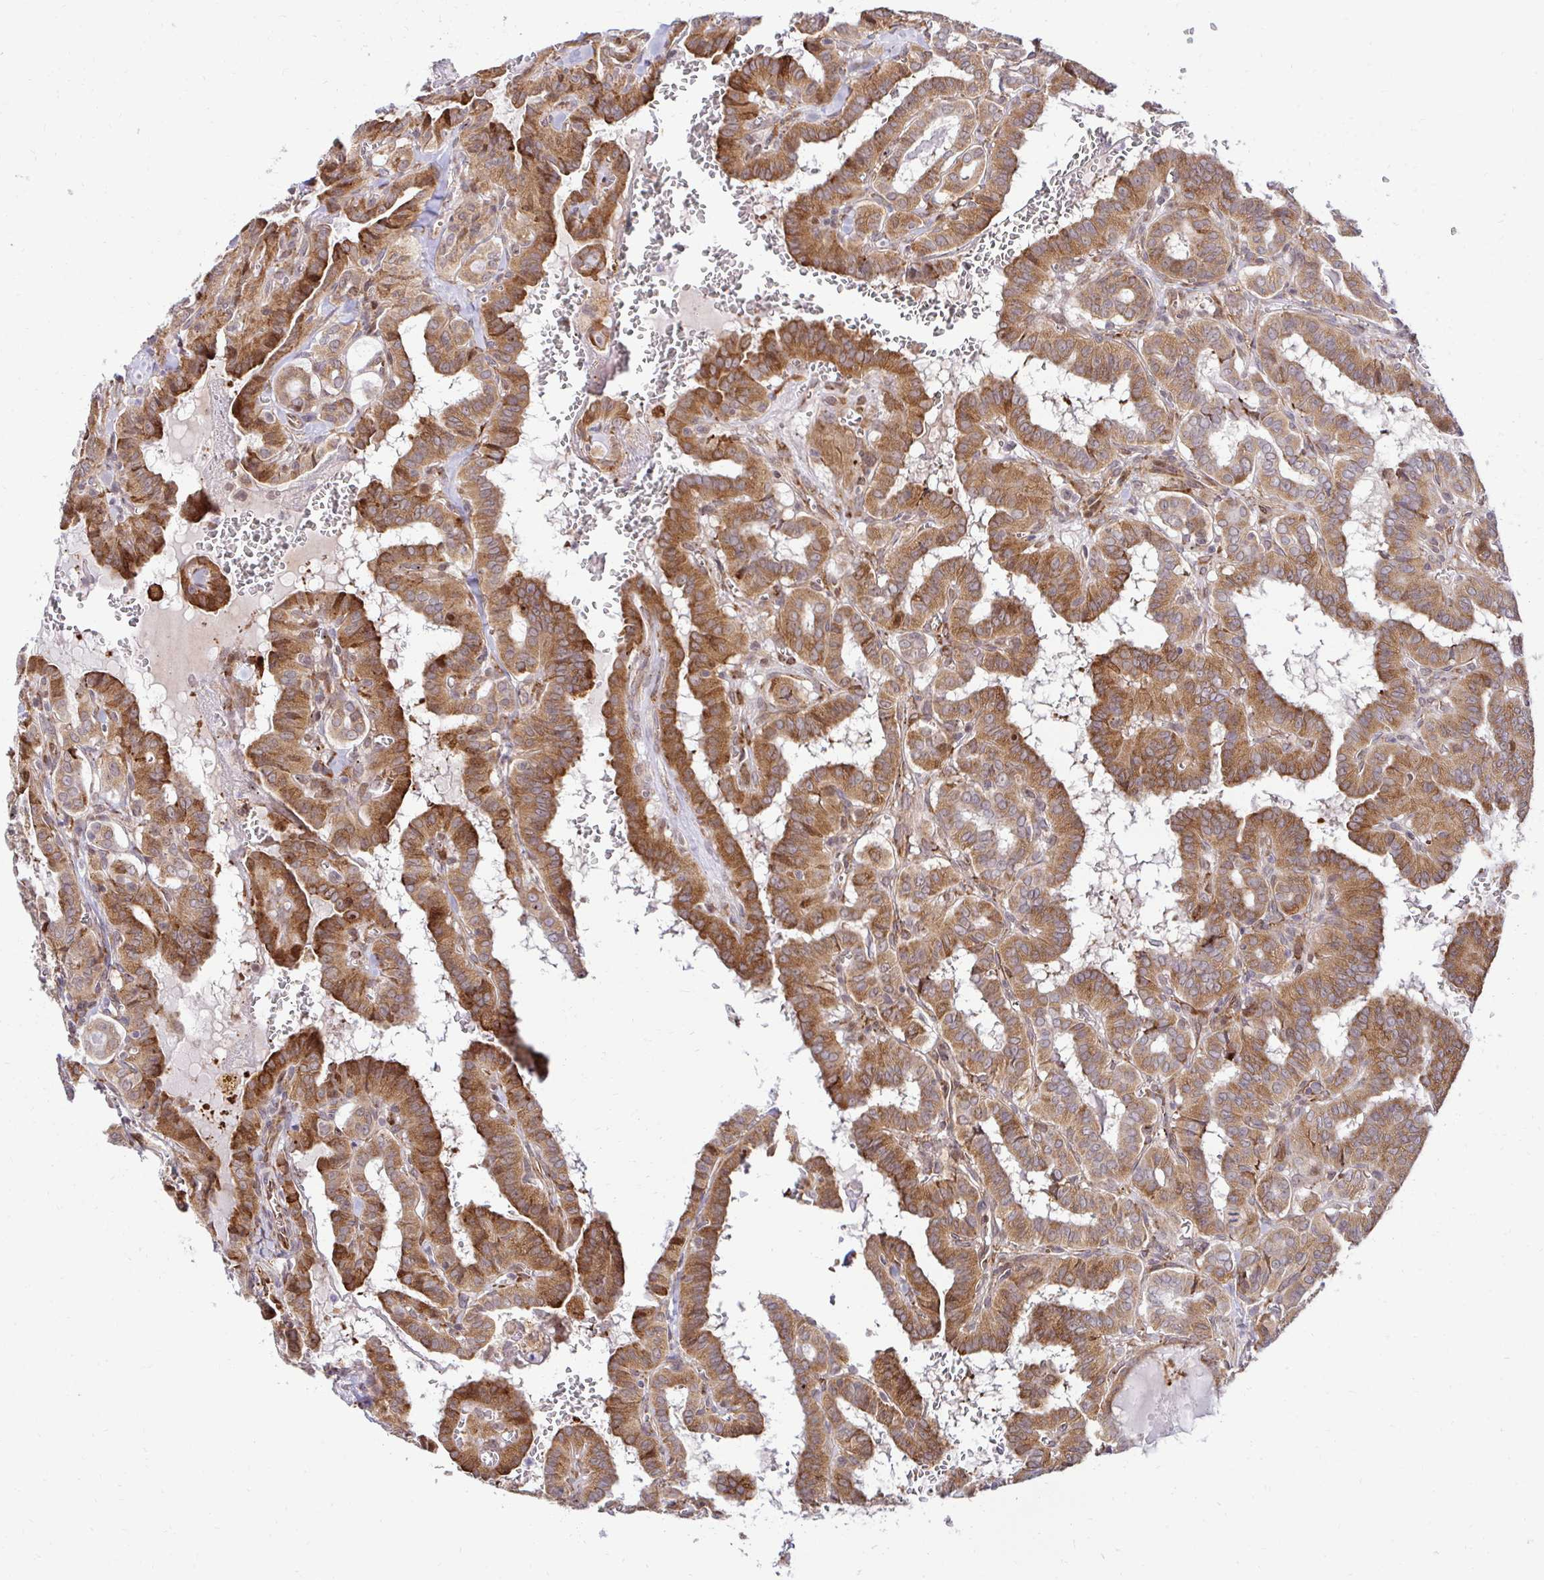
{"staining": {"intensity": "moderate", "quantity": ">75%", "location": "cytoplasmic/membranous"}, "tissue": "thyroid cancer", "cell_type": "Tumor cells", "image_type": "cancer", "snomed": [{"axis": "morphology", "description": "Papillary adenocarcinoma, NOS"}, {"axis": "topography", "description": "Thyroid gland"}], "caption": "There is medium levels of moderate cytoplasmic/membranous positivity in tumor cells of thyroid papillary adenocarcinoma, as demonstrated by immunohistochemical staining (brown color).", "gene": "HPS1", "patient": {"sex": "female", "age": 21}}